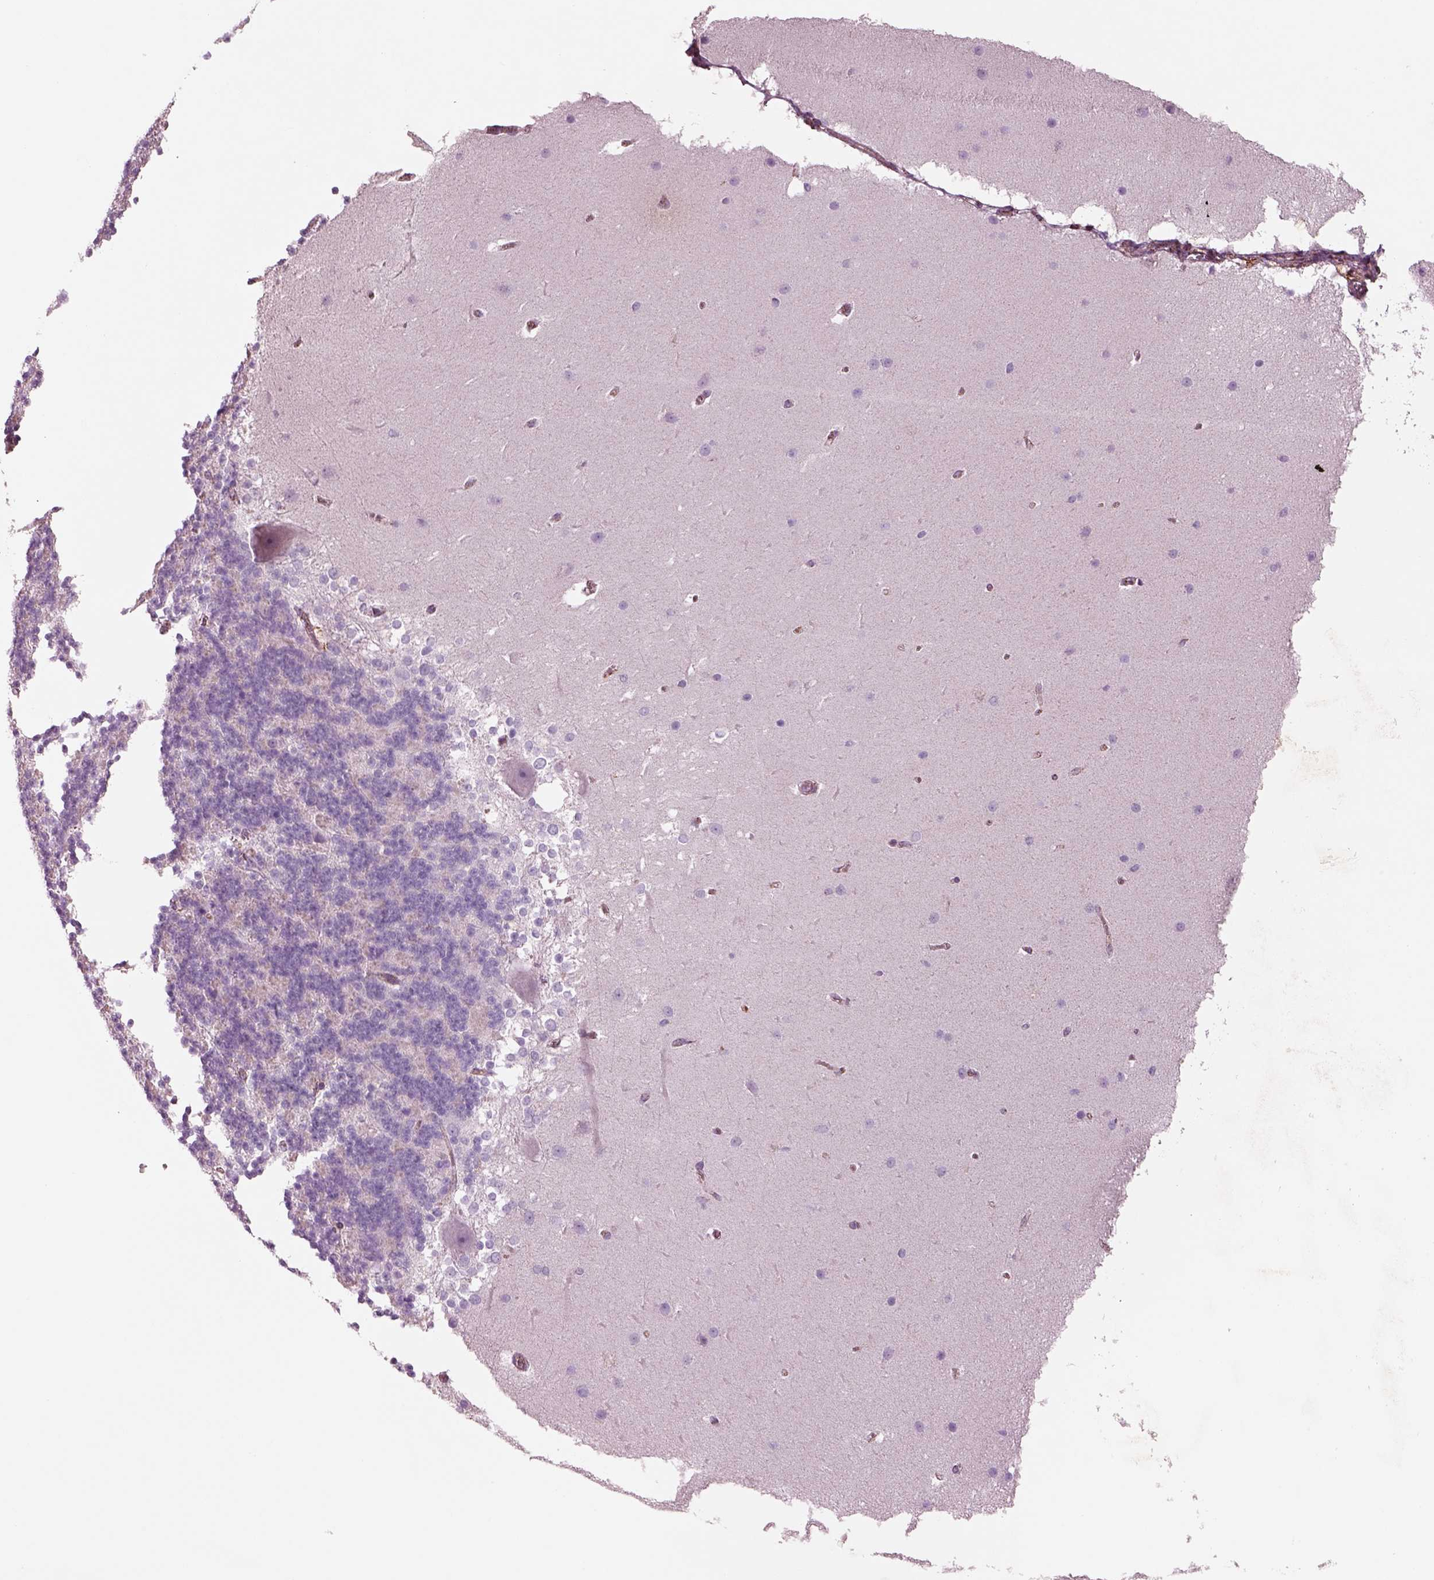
{"staining": {"intensity": "negative", "quantity": "none", "location": "none"}, "tissue": "cerebellum", "cell_type": "Cells in granular layer", "image_type": "normal", "snomed": [{"axis": "morphology", "description": "Normal tissue, NOS"}, {"axis": "topography", "description": "Cerebellum"}], "caption": "Immunohistochemical staining of normal cerebellum demonstrates no significant expression in cells in granular layer.", "gene": "SLC25A24", "patient": {"sex": "female", "age": 19}}